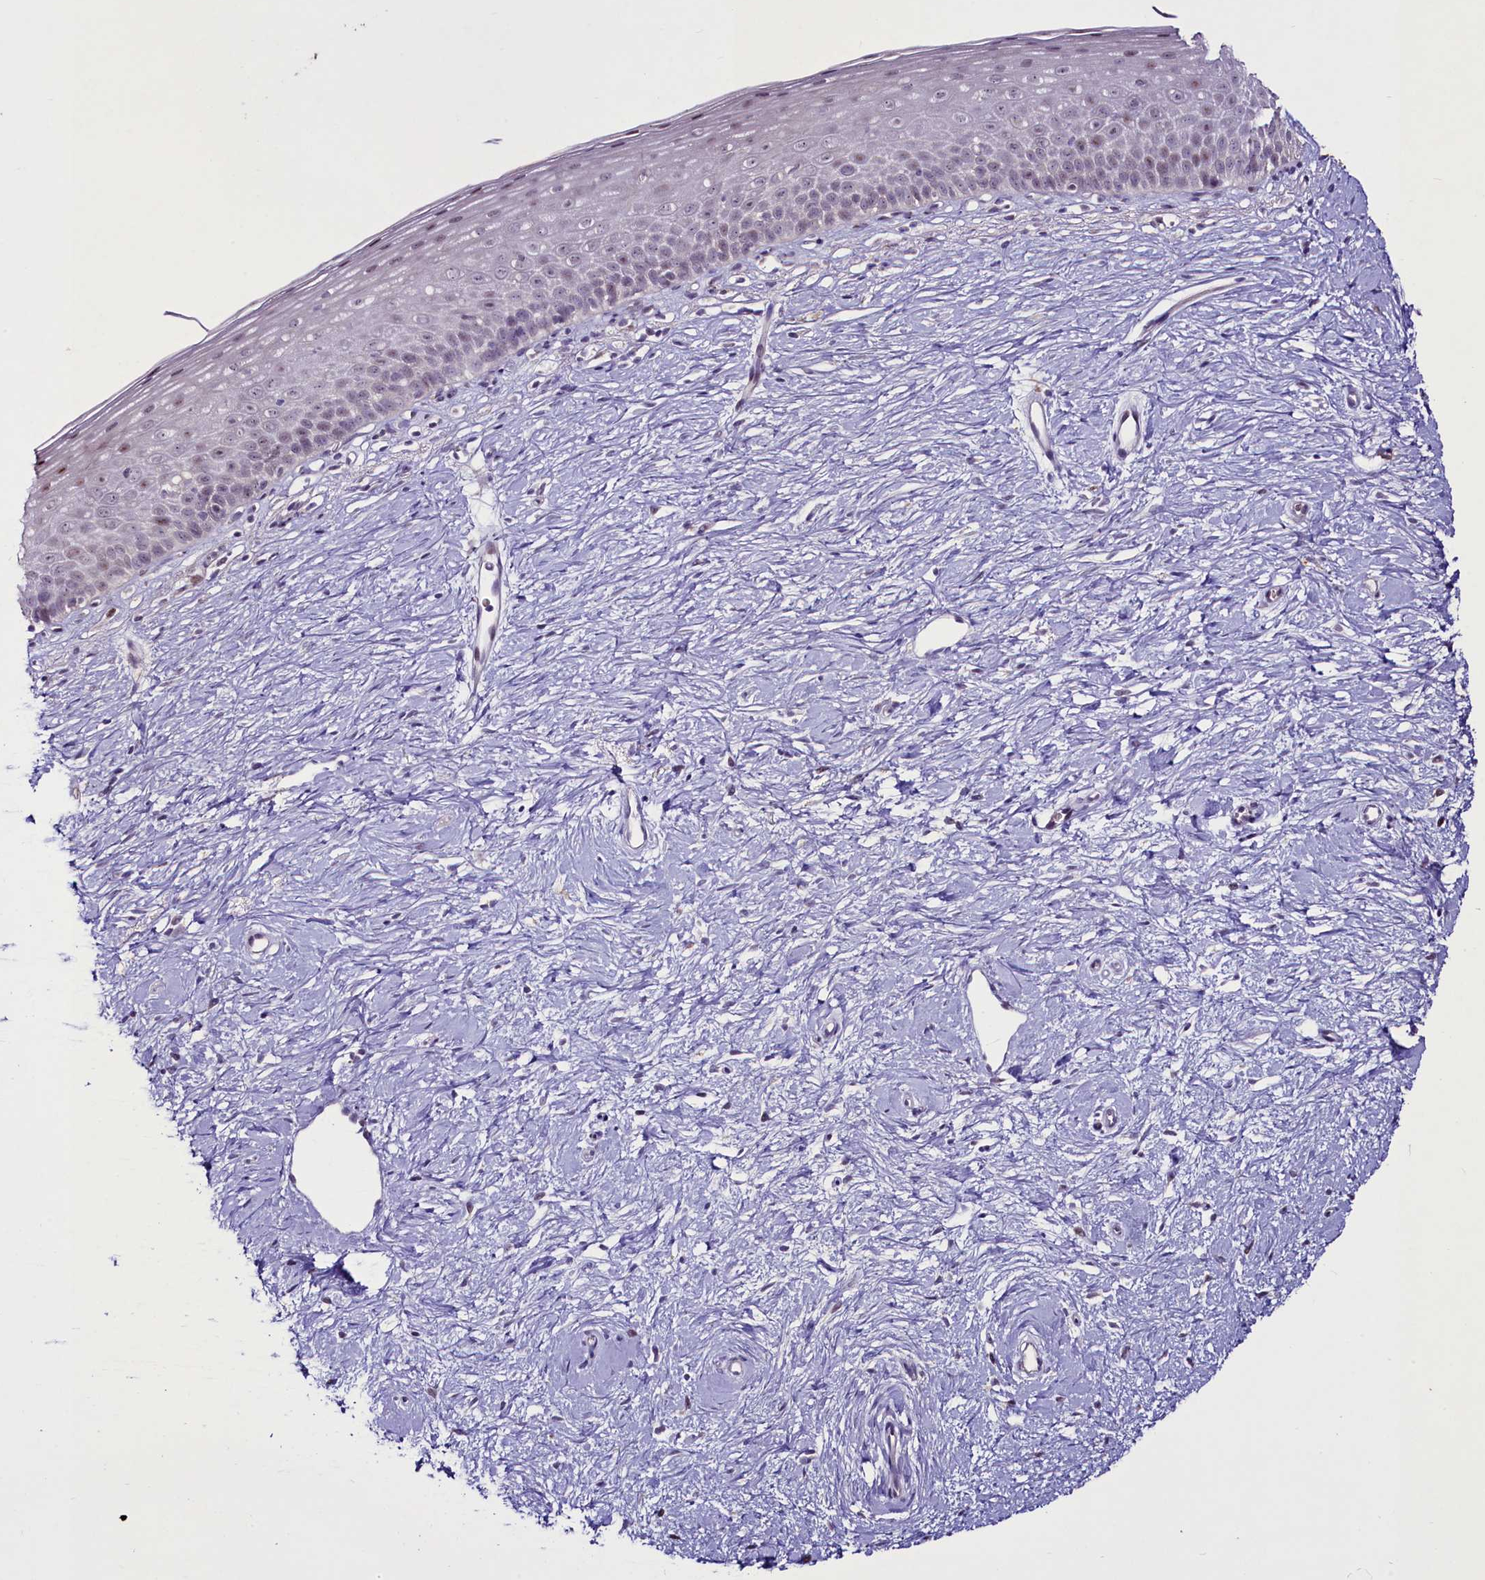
{"staining": {"intensity": "moderate", "quantity": "<25%", "location": "cytoplasmic/membranous"}, "tissue": "cervix", "cell_type": "Glandular cells", "image_type": "normal", "snomed": [{"axis": "morphology", "description": "Normal tissue, NOS"}, {"axis": "topography", "description": "Cervix"}], "caption": "Moderate cytoplasmic/membranous positivity for a protein is seen in about <25% of glandular cells of benign cervix using immunohistochemistry.", "gene": "SUSD3", "patient": {"sex": "female", "age": 57}}